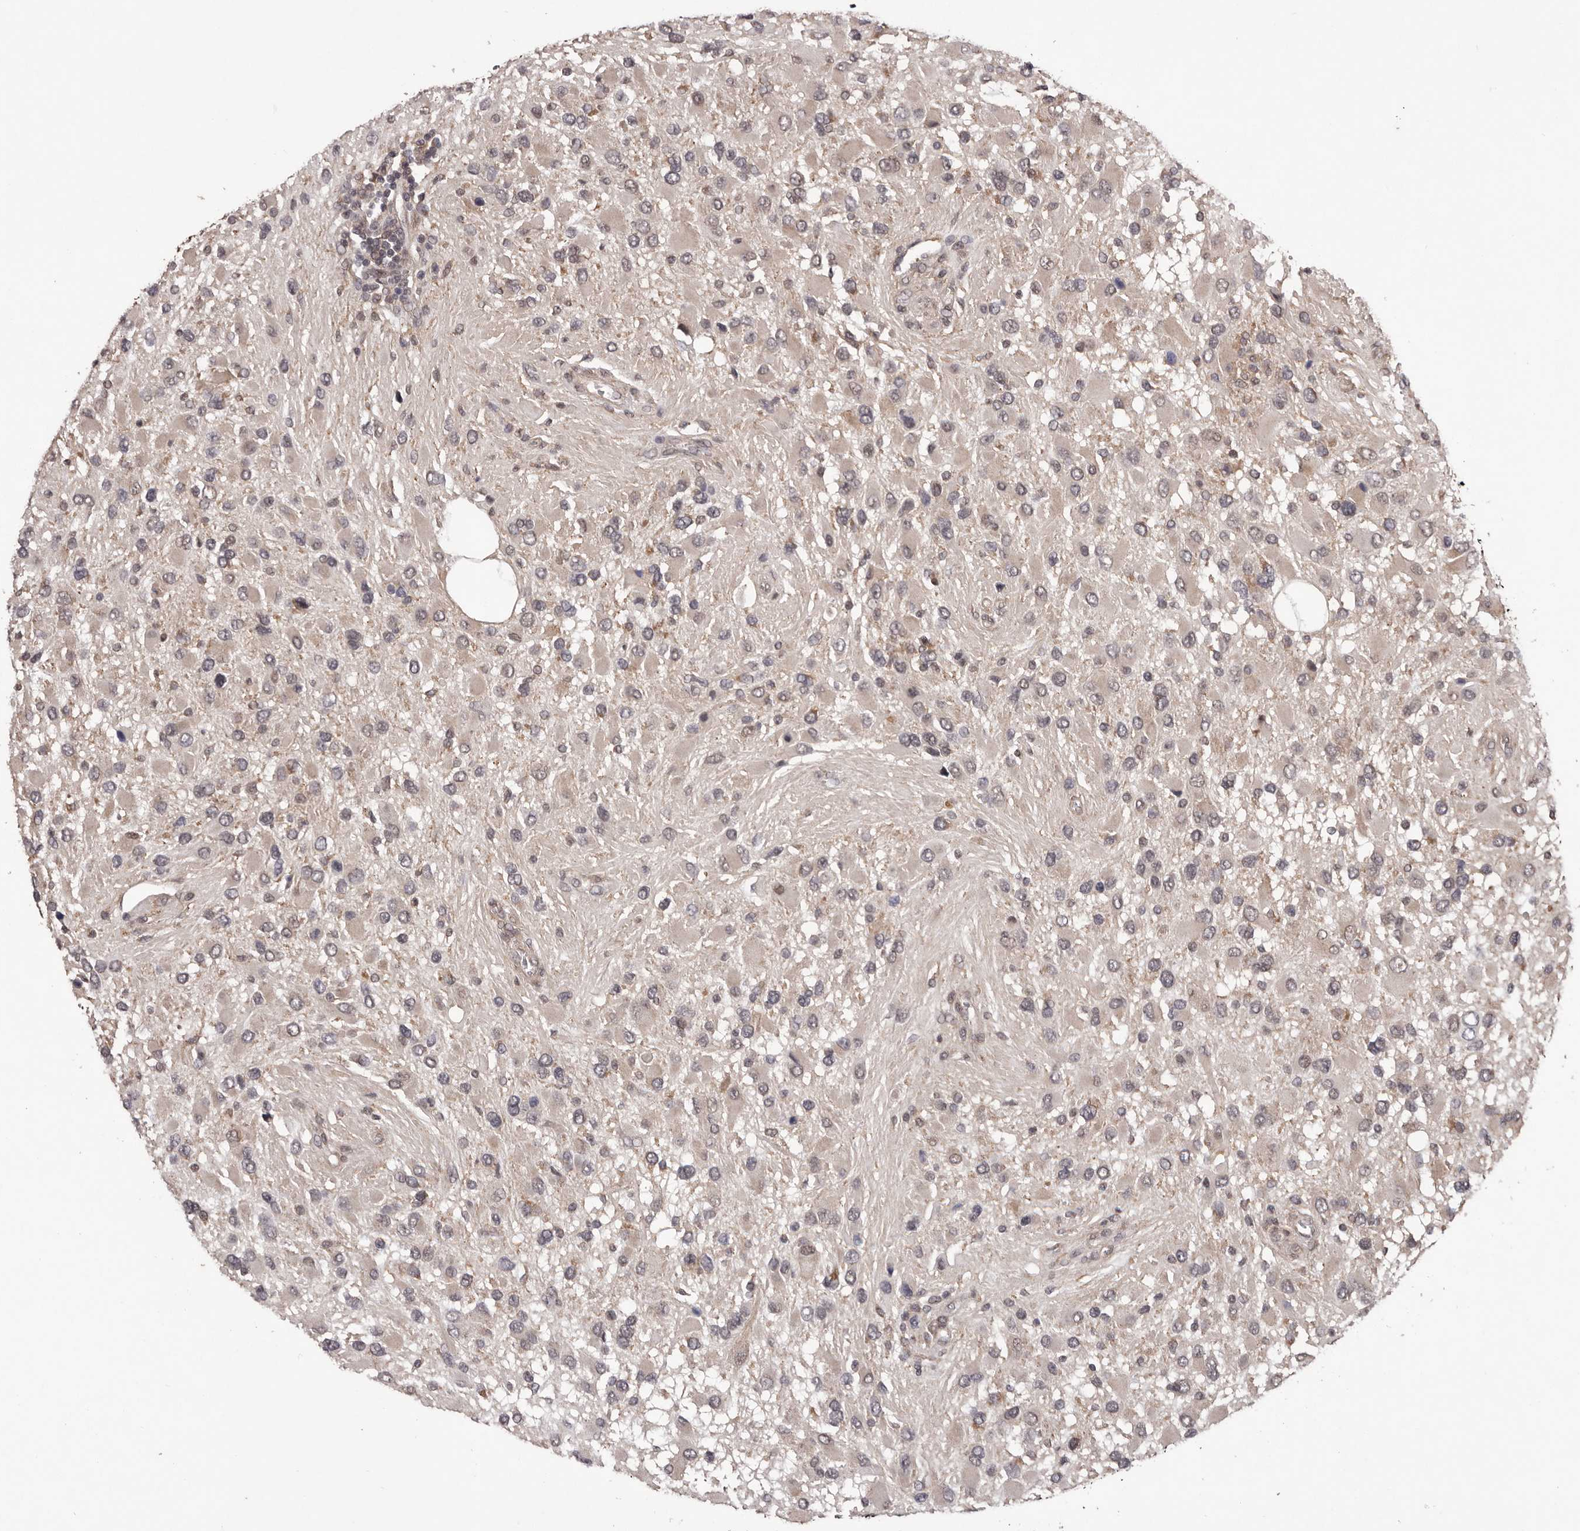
{"staining": {"intensity": "negative", "quantity": "none", "location": "none"}, "tissue": "glioma", "cell_type": "Tumor cells", "image_type": "cancer", "snomed": [{"axis": "morphology", "description": "Glioma, malignant, High grade"}, {"axis": "topography", "description": "Brain"}], "caption": "Tumor cells are negative for brown protein staining in high-grade glioma (malignant).", "gene": "CELF3", "patient": {"sex": "male", "age": 53}}